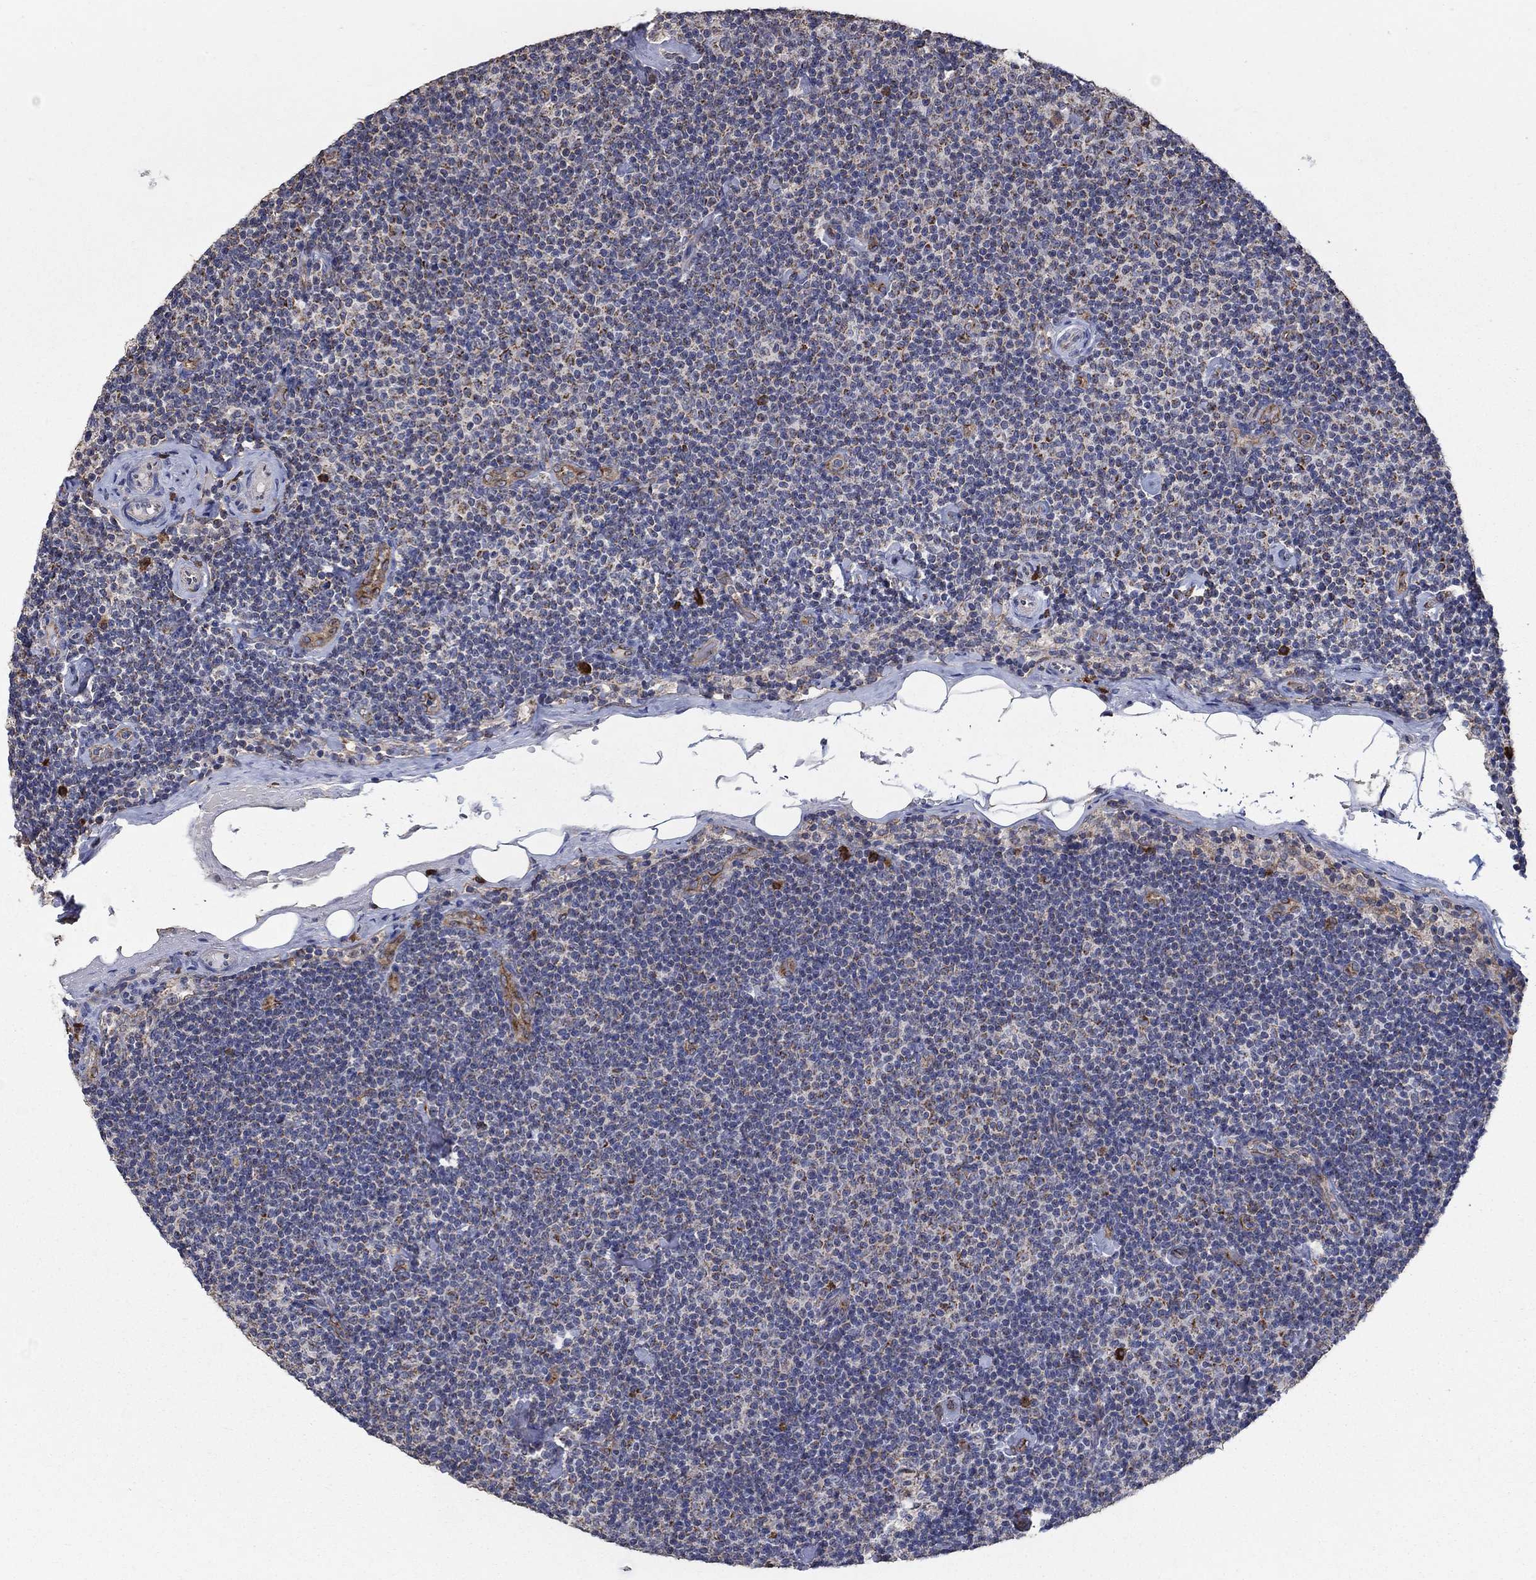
{"staining": {"intensity": "strong", "quantity": "<25%", "location": "cytoplasmic/membranous"}, "tissue": "lymphoma", "cell_type": "Tumor cells", "image_type": "cancer", "snomed": [{"axis": "morphology", "description": "Malignant lymphoma, non-Hodgkin's type, Low grade"}, {"axis": "topography", "description": "Lymph node"}], "caption": "Lymphoma stained with a protein marker demonstrates strong staining in tumor cells.", "gene": "HID1", "patient": {"sex": "male", "age": 81}}